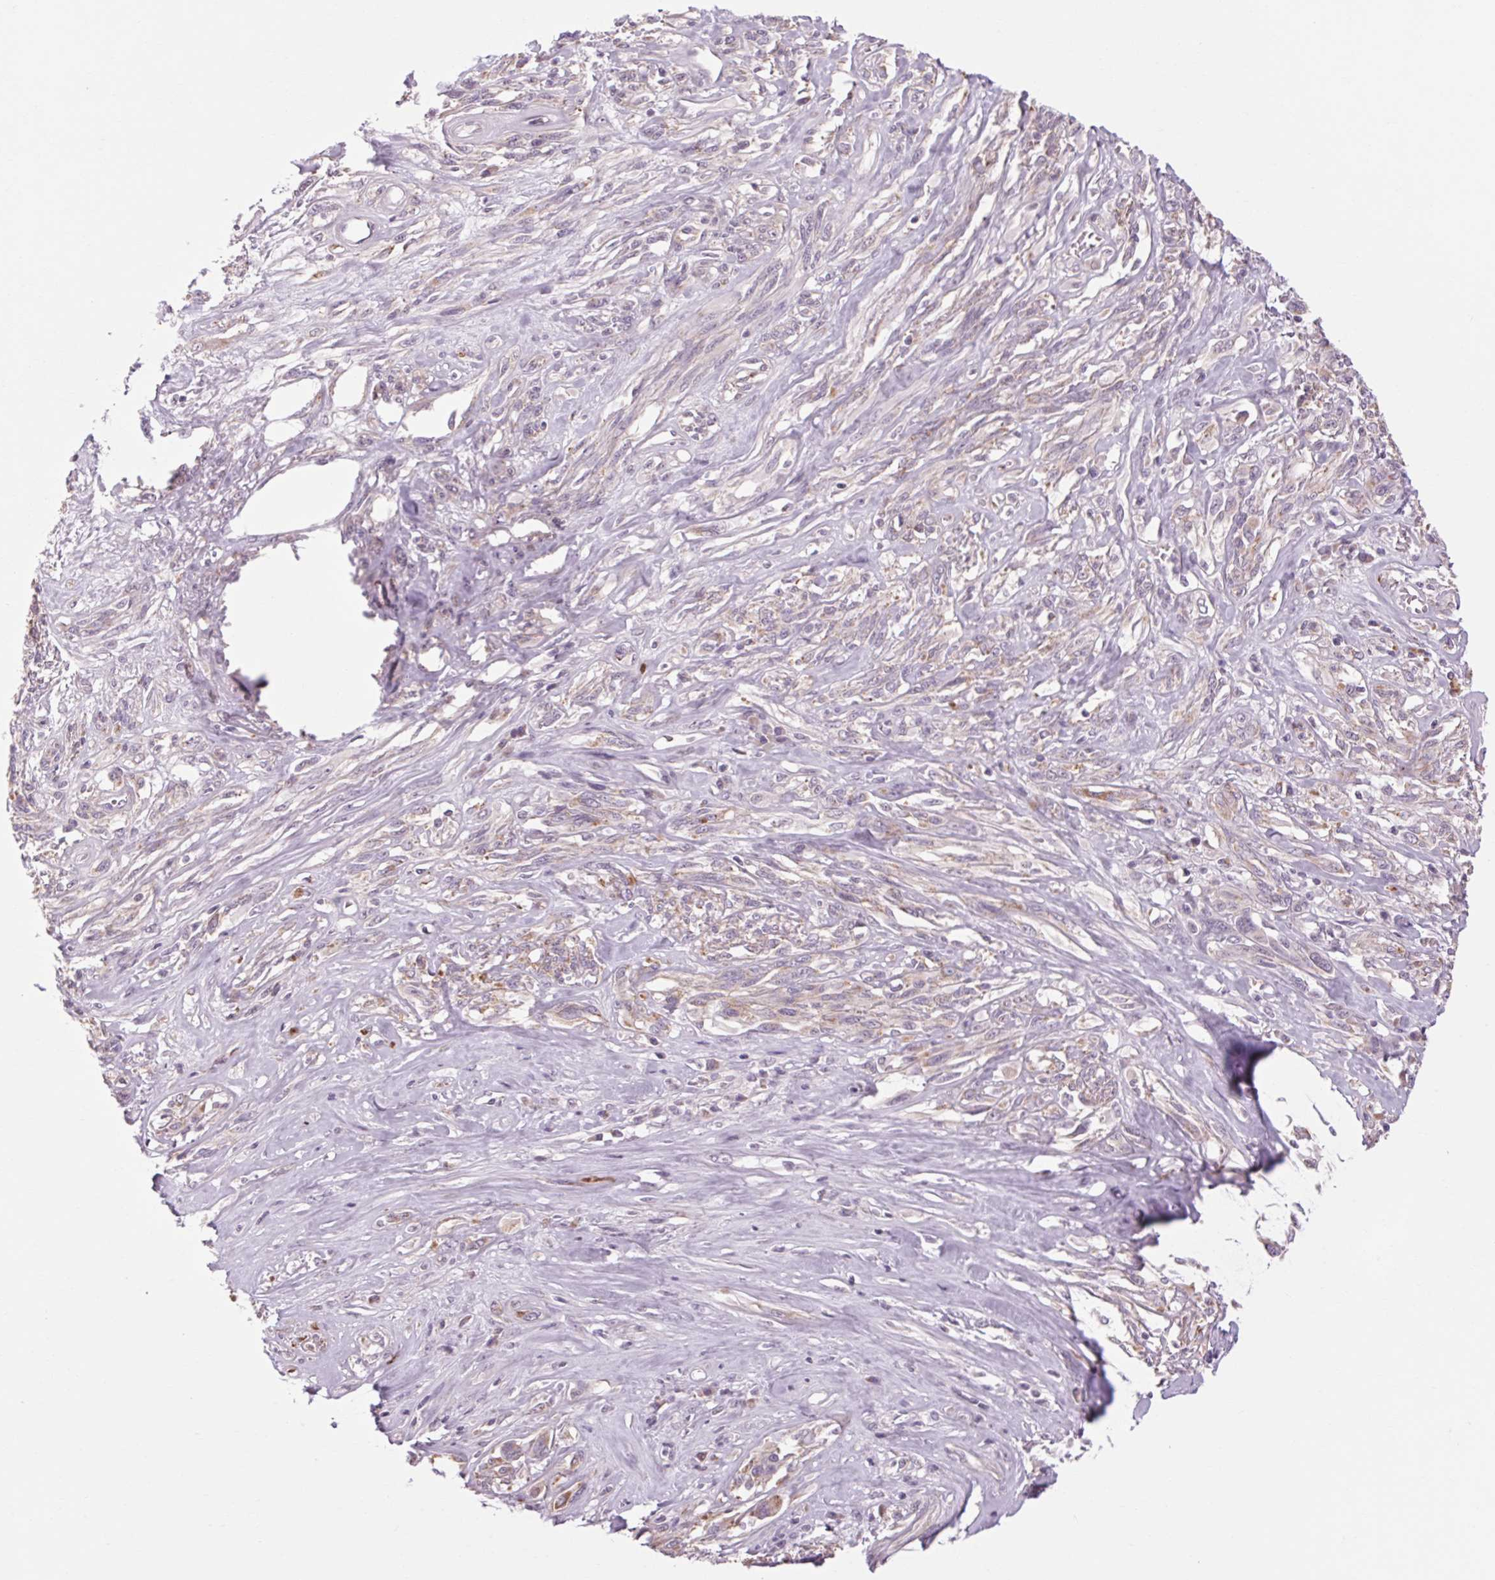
{"staining": {"intensity": "weak", "quantity": "<25%", "location": "cytoplasmic/membranous"}, "tissue": "melanoma", "cell_type": "Tumor cells", "image_type": "cancer", "snomed": [{"axis": "morphology", "description": "Malignant melanoma, NOS"}, {"axis": "topography", "description": "Skin"}], "caption": "Human melanoma stained for a protein using immunohistochemistry exhibits no staining in tumor cells.", "gene": "KLHL40", "patient": {"sex": "female", "age": 91}}